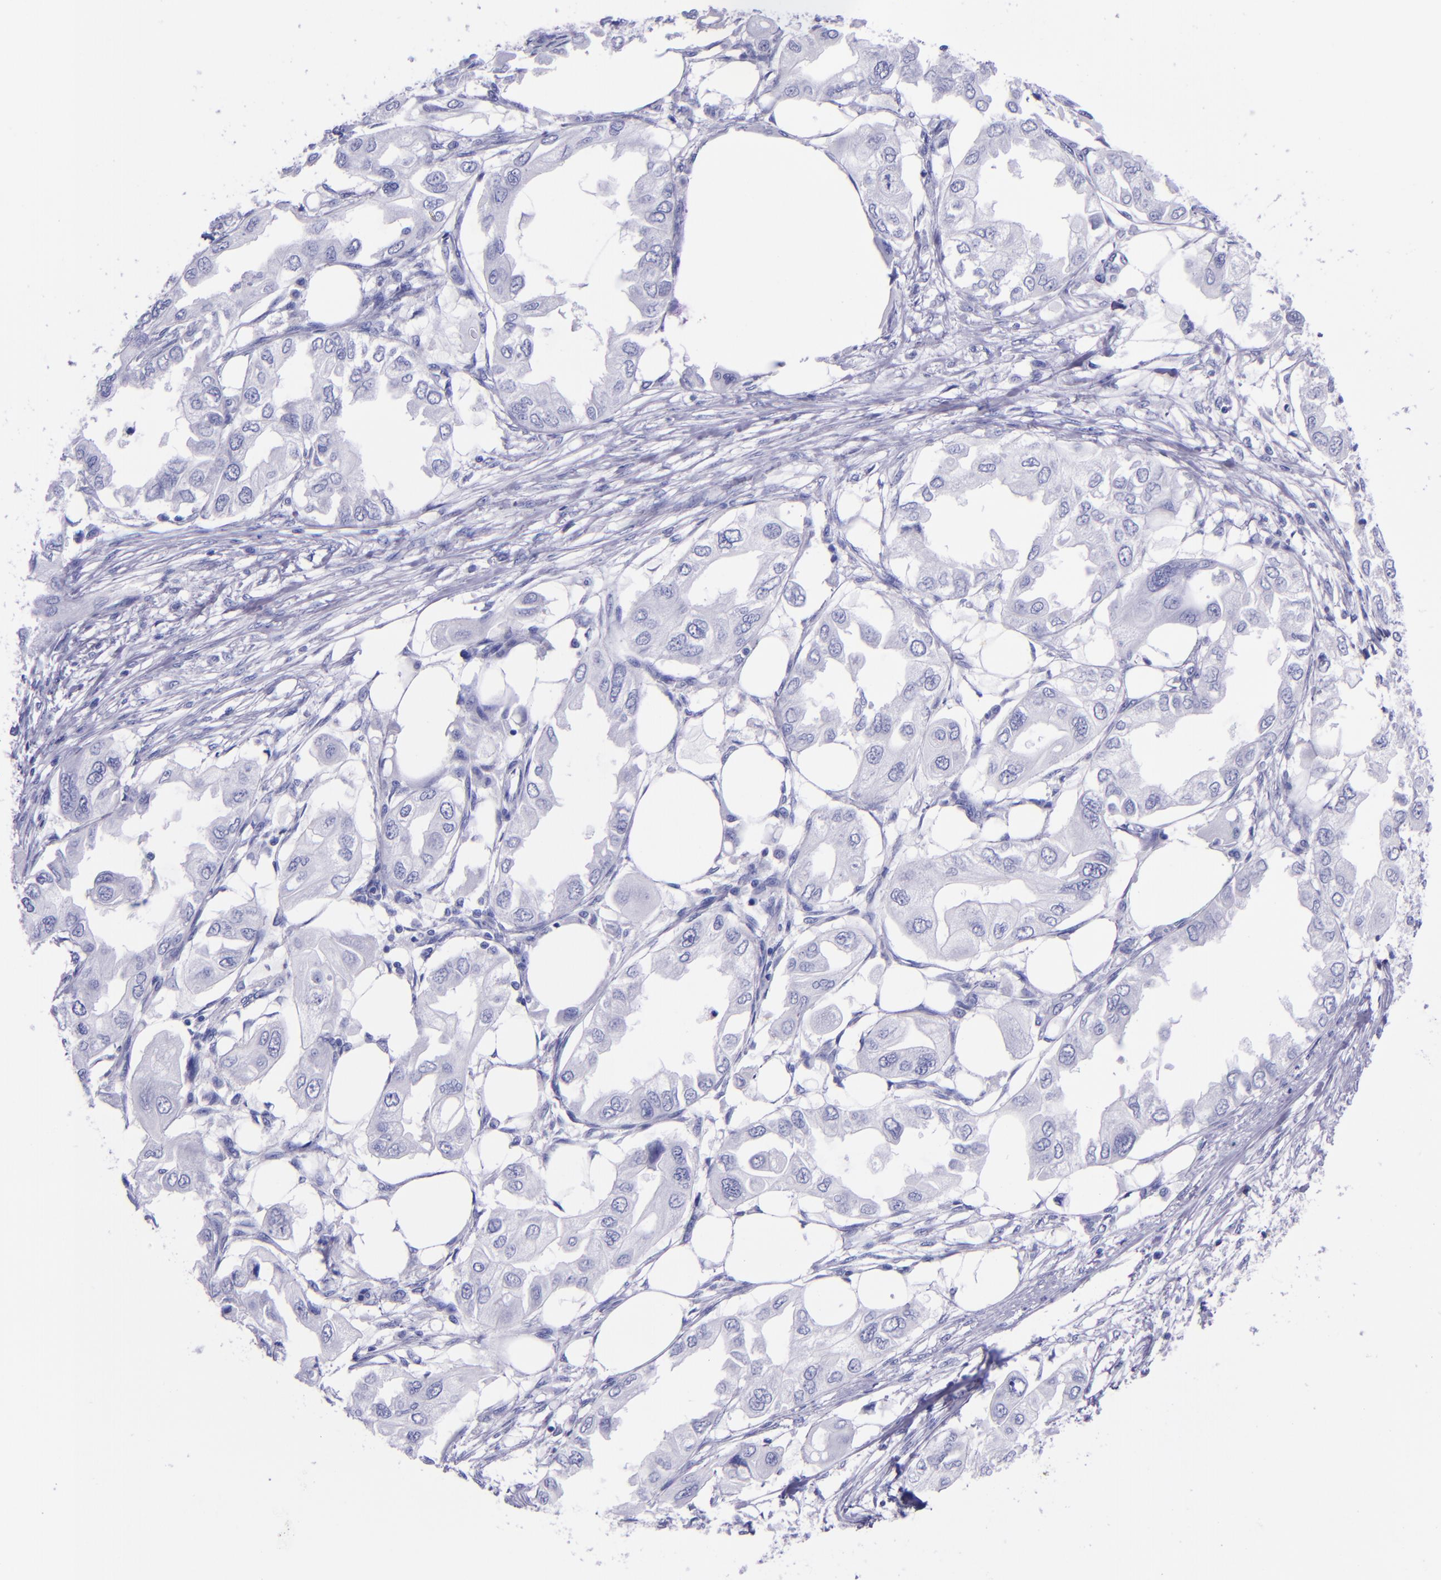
{"staining": {"intensity": "negative", "quantity": "none", "location": "none"}, "tissue": "endometrial cancer", "cell_type": "Tumor cells", "image_type": "cancer", "snomed": [{"axis": "morphology", "description": "Adenocarcinoma, NOS"}, {"axis": "topography", "description": "Endometrium"}], "caption": "Endometrial adenocarcinoma was stained to show a protein in brown. There is no significant expression in tumor cells. (Immunohistochemistry, brightfield microscopy, high magnification).", "gene": "MBP", "patient": {"sex": "female", "age": 67}}